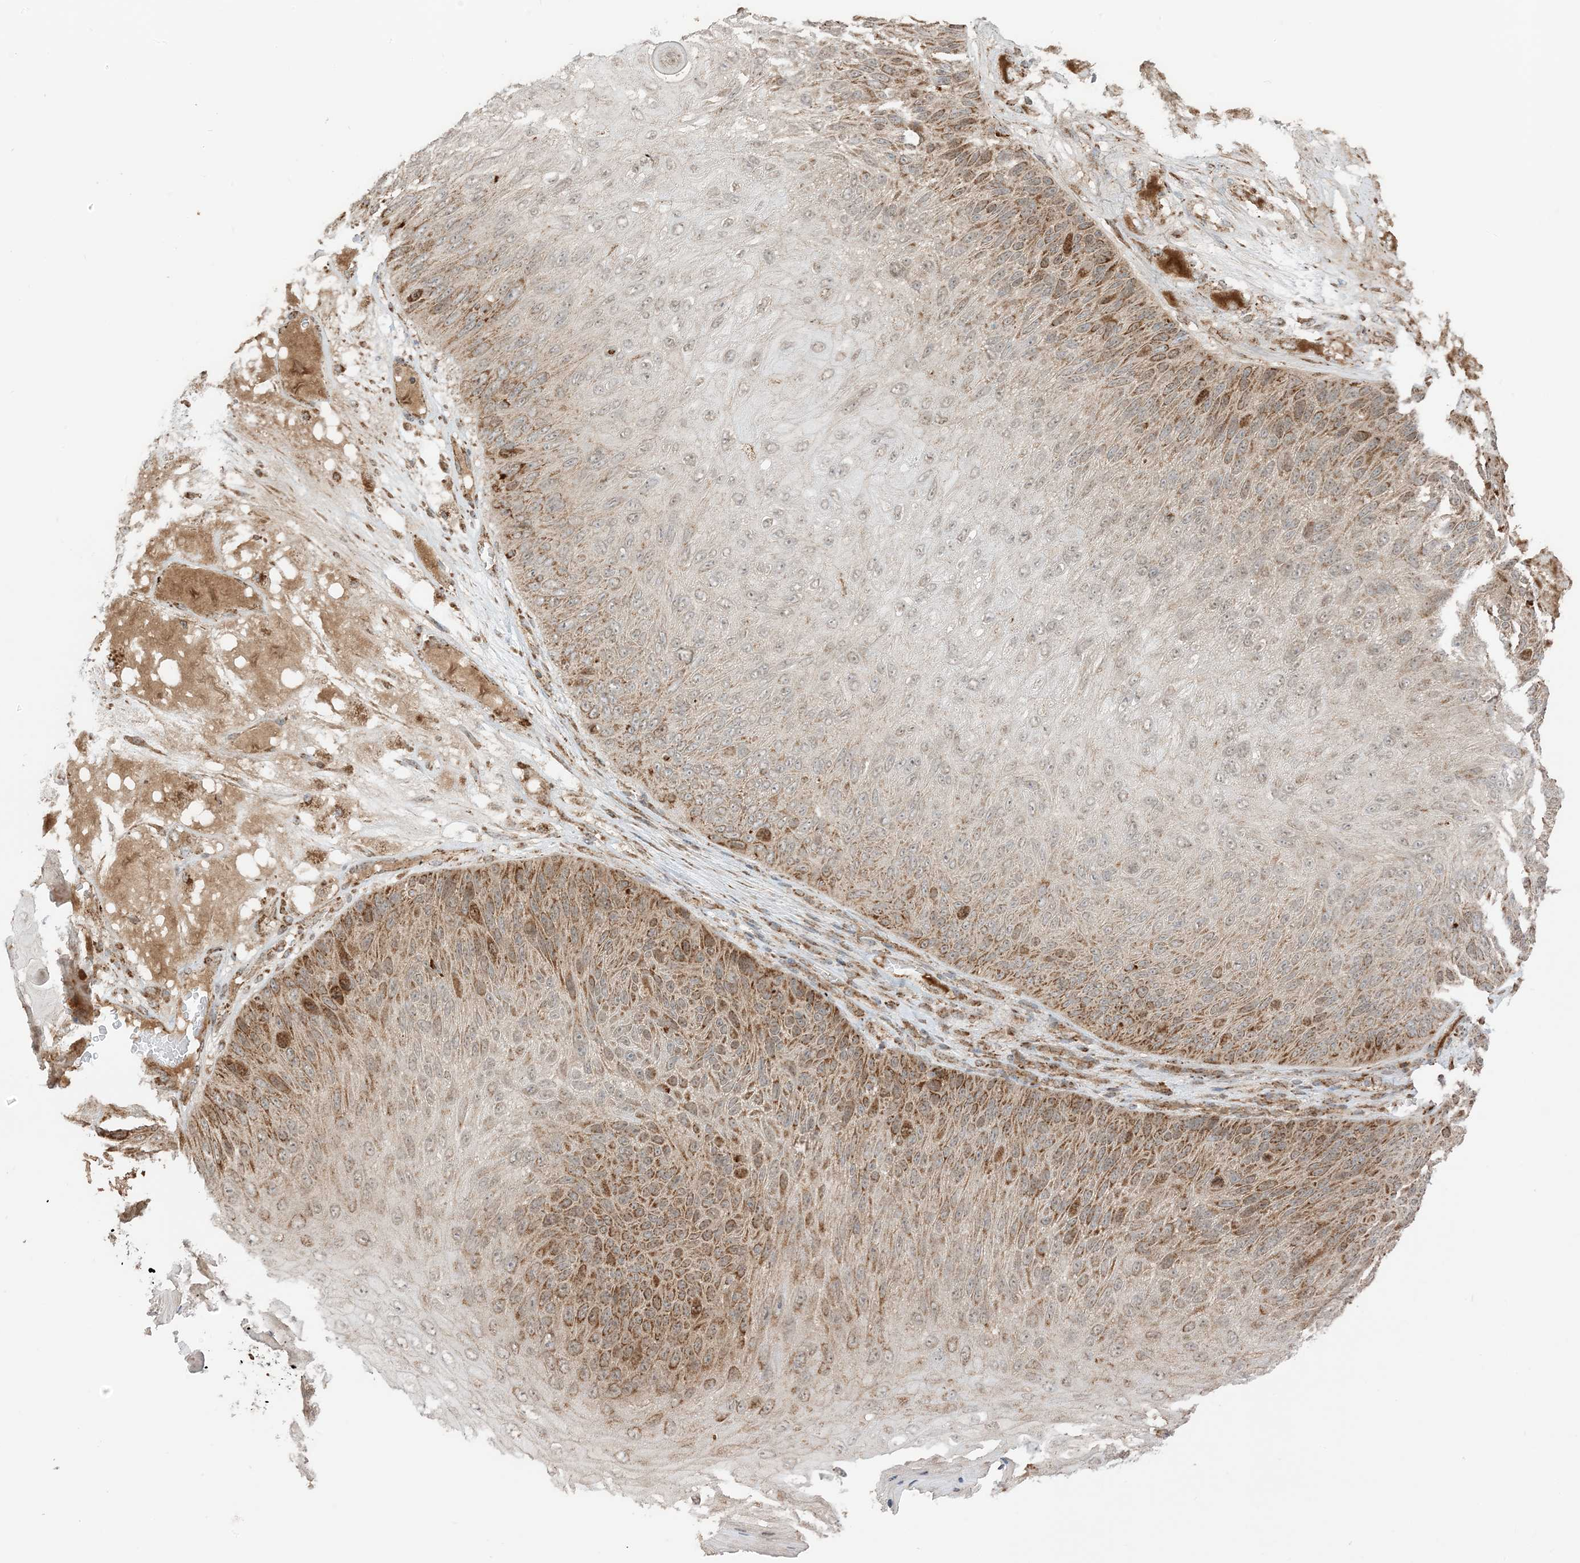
{"staining": {"intensity": "moderate", "quantity": ">75%", "location": "cytoplasmic/membranous"}, "tissue": "skin cancer", "cell_type": "Tumor cells", "image_type": "cancer", "snomed": [{"axis": "morphology", "description": "Squamous cell carcinoma, NOS"}, {"axis": "topography", "description": "Skin"}], "caption": "Immunohistochemical staining of skin cancer (squamous cell carcinoma) exhibits medium levels of moderate cytoplasmic/membranous protein staining in approximately >75% of tumor cells.", "gene": "N4BP3", "patient": {"sex": "female", "age": 88}}